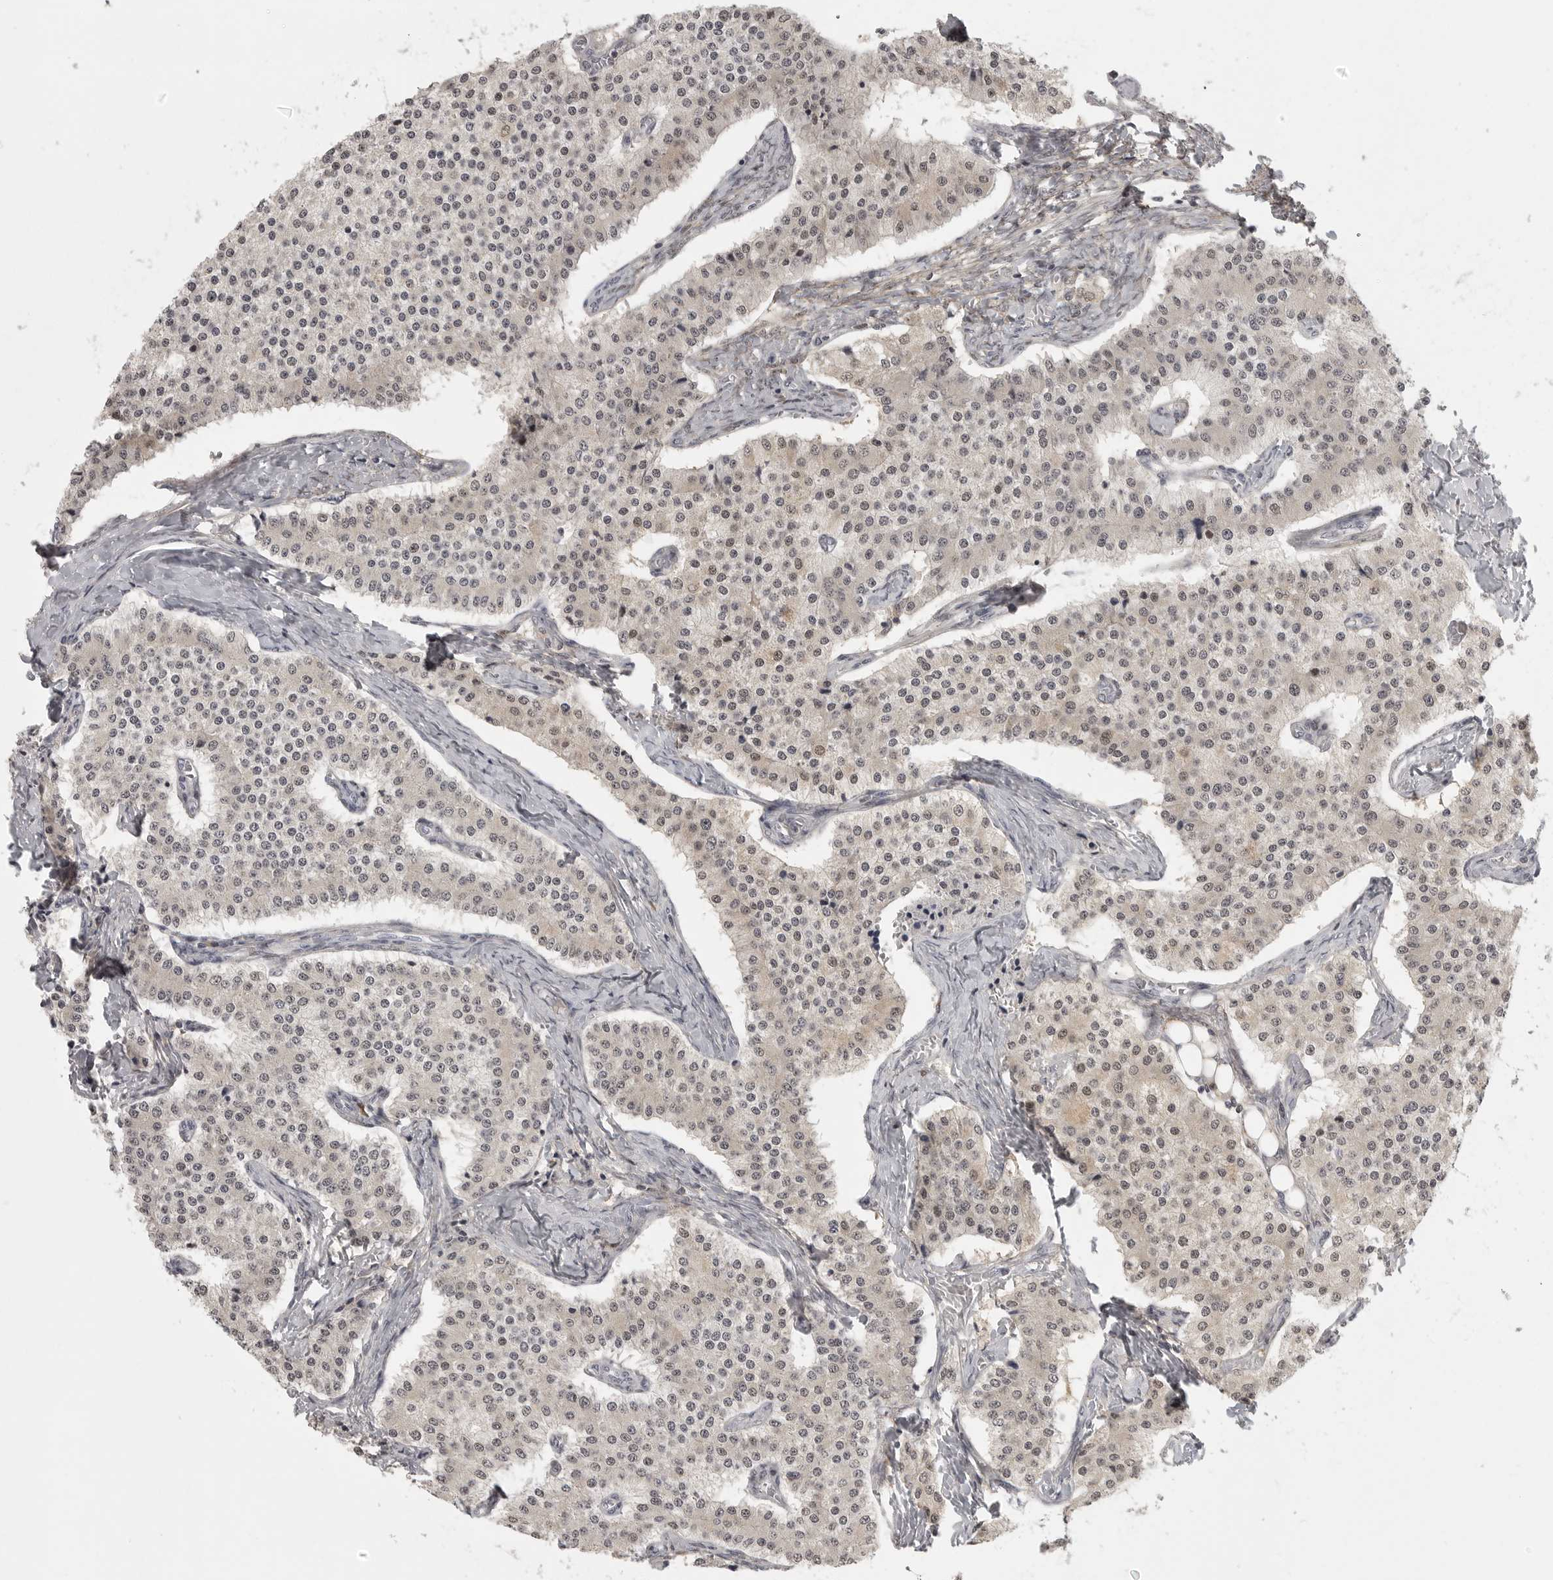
{"staining": {"intensity": "weak", "quantity": "25%-75%", "location": "cytoplasmic/membranous,nuclear"}, "tissue": "carcinoid", "cell_type": "Tumor cells", "image_type": "cancer", "snomed": [{"axis": "morphology", "description": "Carcinoid, malignant, NOS"}, {"axis": "topography", "description": "Colon"}], "caption": "High-power microscopy captured an IHC photomicrograph of malignant carcinoid, revealing weak cytoplasmic/membranous and nuclear staining in approximately 25%-75% of tumor cells.", "gene": "UROD", "patient": {"sex": "female", "age": 52}}